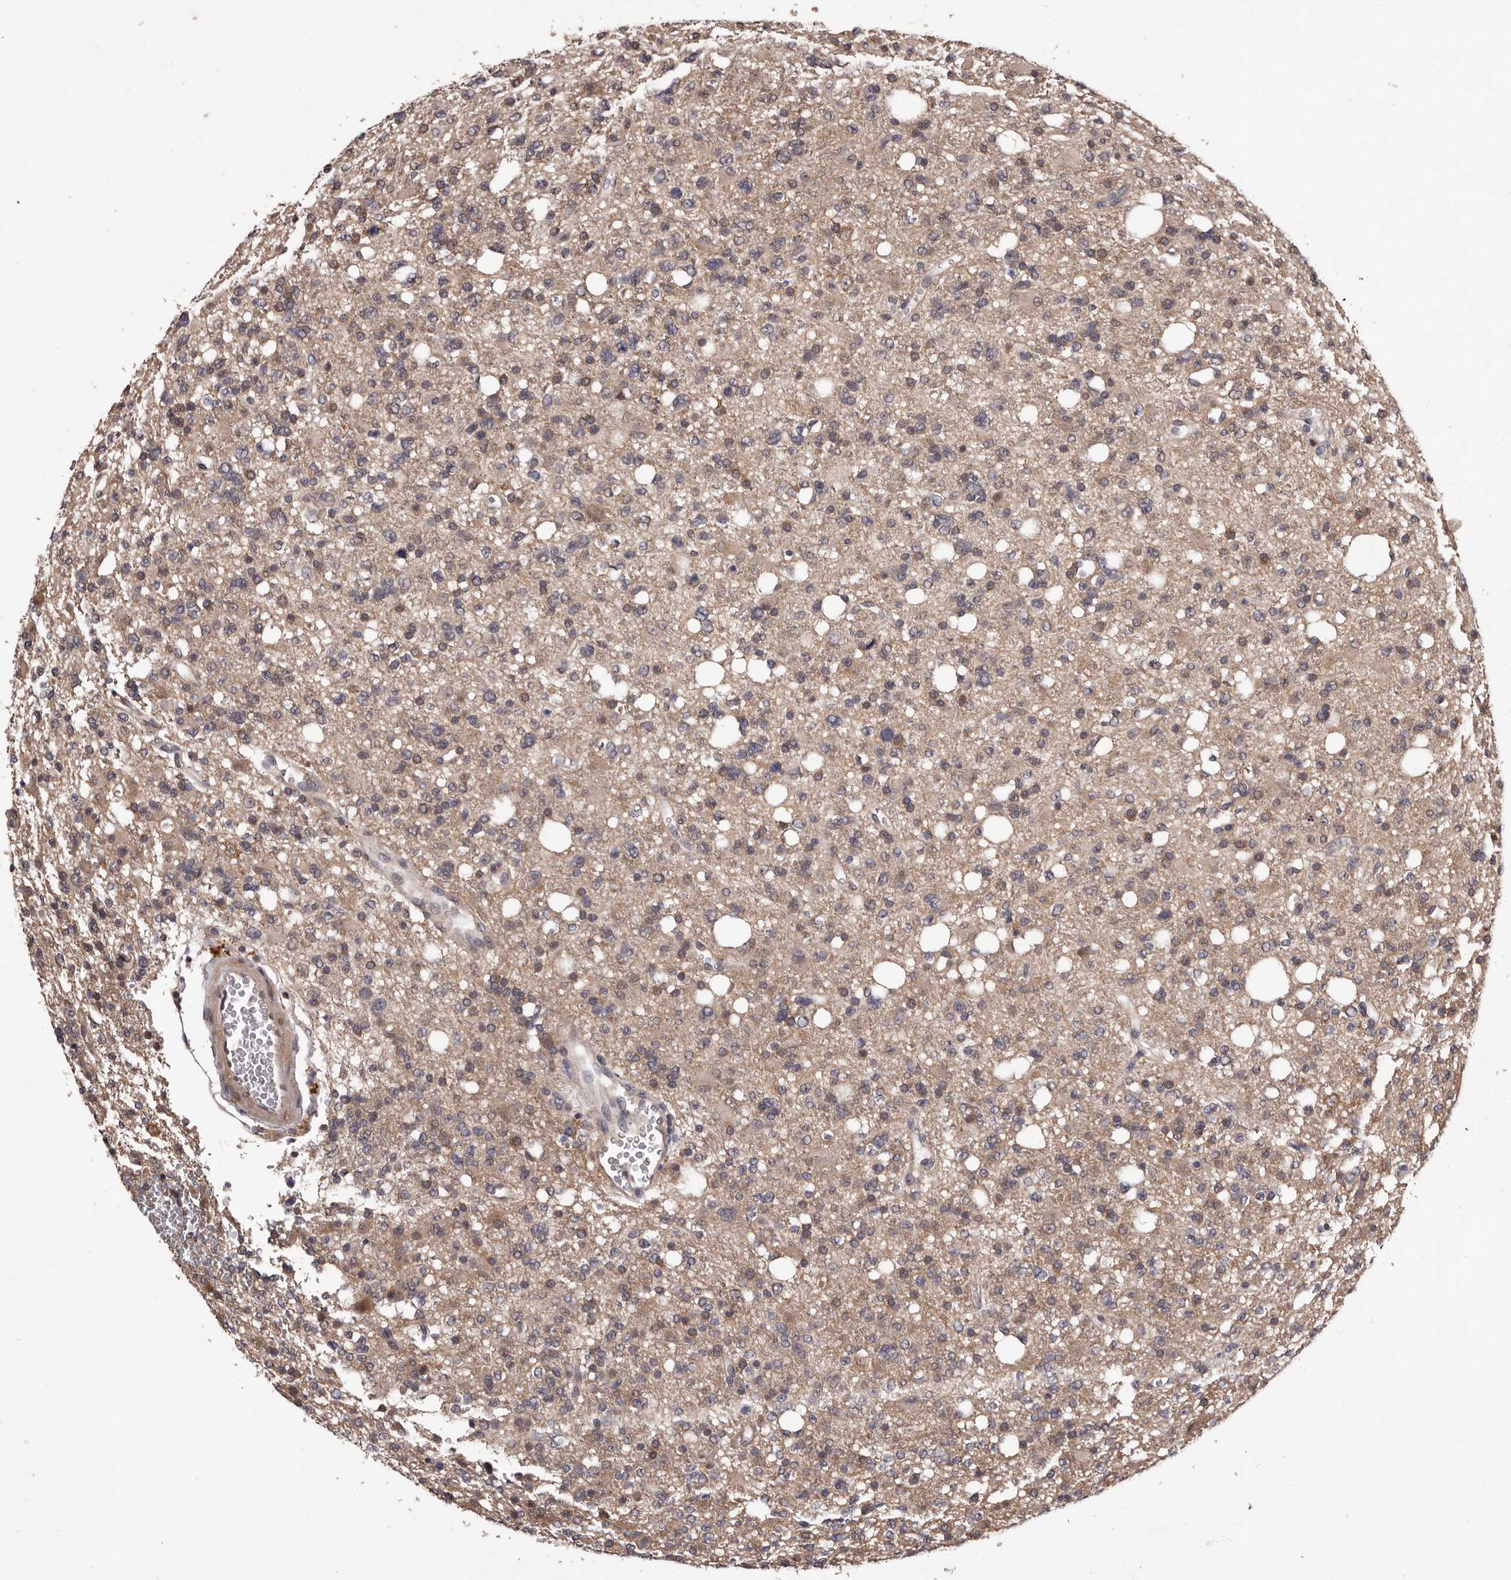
{"staining": {"intensity": "weak", "quantity": "<25%", "location": "cytoplasmic/membranous"}, "tissue": "glioma", "cell_type": "Tumor cells", "image_type": "cancer", "snomed": [{"axis": "morphology", "description": "Glioma, malignant, High grade"}, {"axis": "topography", "description": "Brain"}], "caption": "A high-resolution histopathology image shows immunohistochemistry (IHC) staining of glioma, which demonstrates no significant staining in tumor cells.", "gene": "CELF3", "patient": {"sex": "female", "age": 62}}